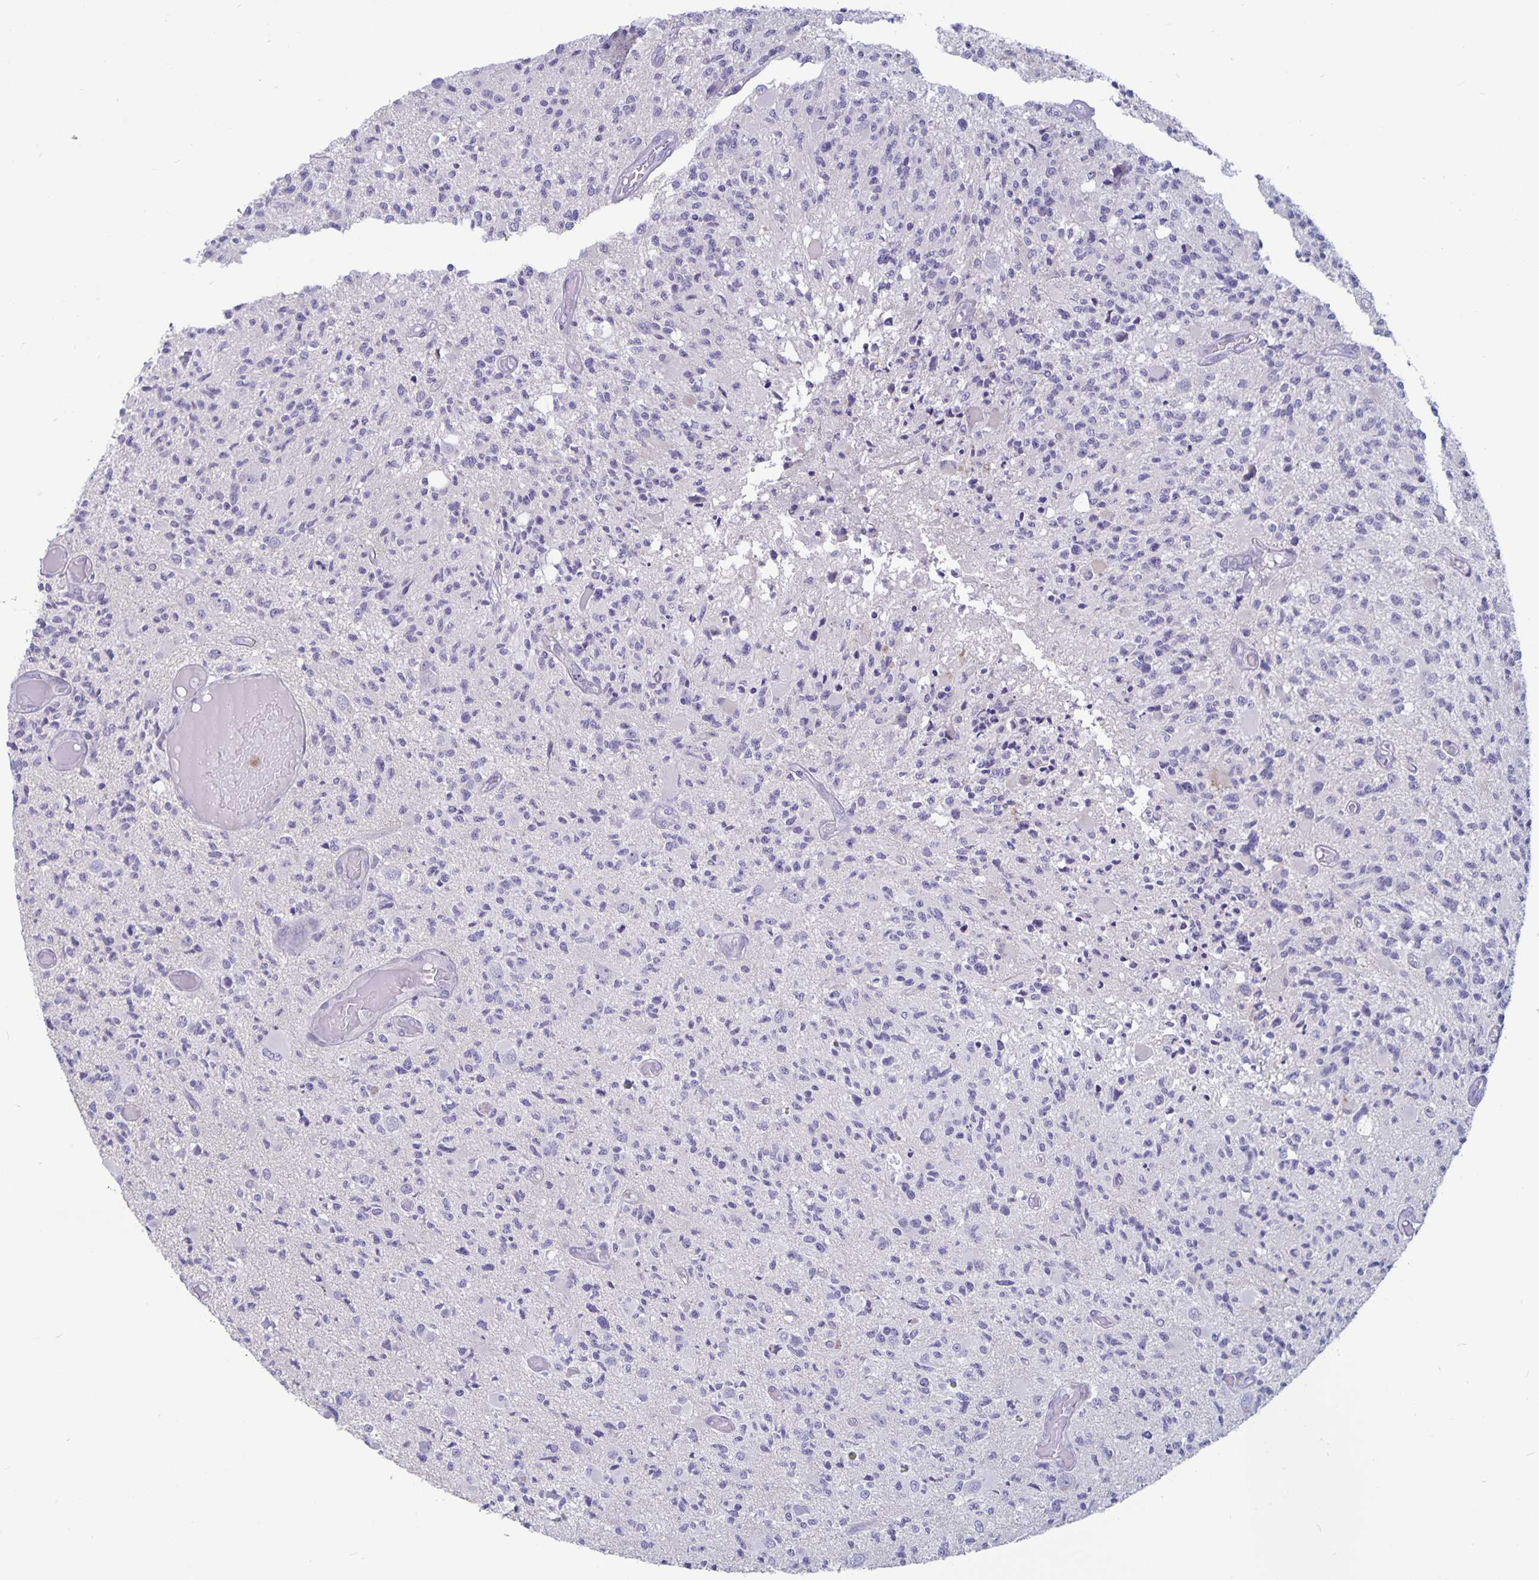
{"staining": {"intensity": "negative", "quantity": "none", "location": "none"}, "tissue": "glioma", "cell_type": "Tumor cells", "image_type": "cancer", "snomed": [{"axis": "morphology", "description": "Glioma, malignant, High grade"}, {"axis": "topography", "description": "Brain"}], "caption": "Micrograph shows no protein expression in tumor cells of glioma tissue.", "gene": "PLCB3", "patient": {"sex": "female", "age": 63}}